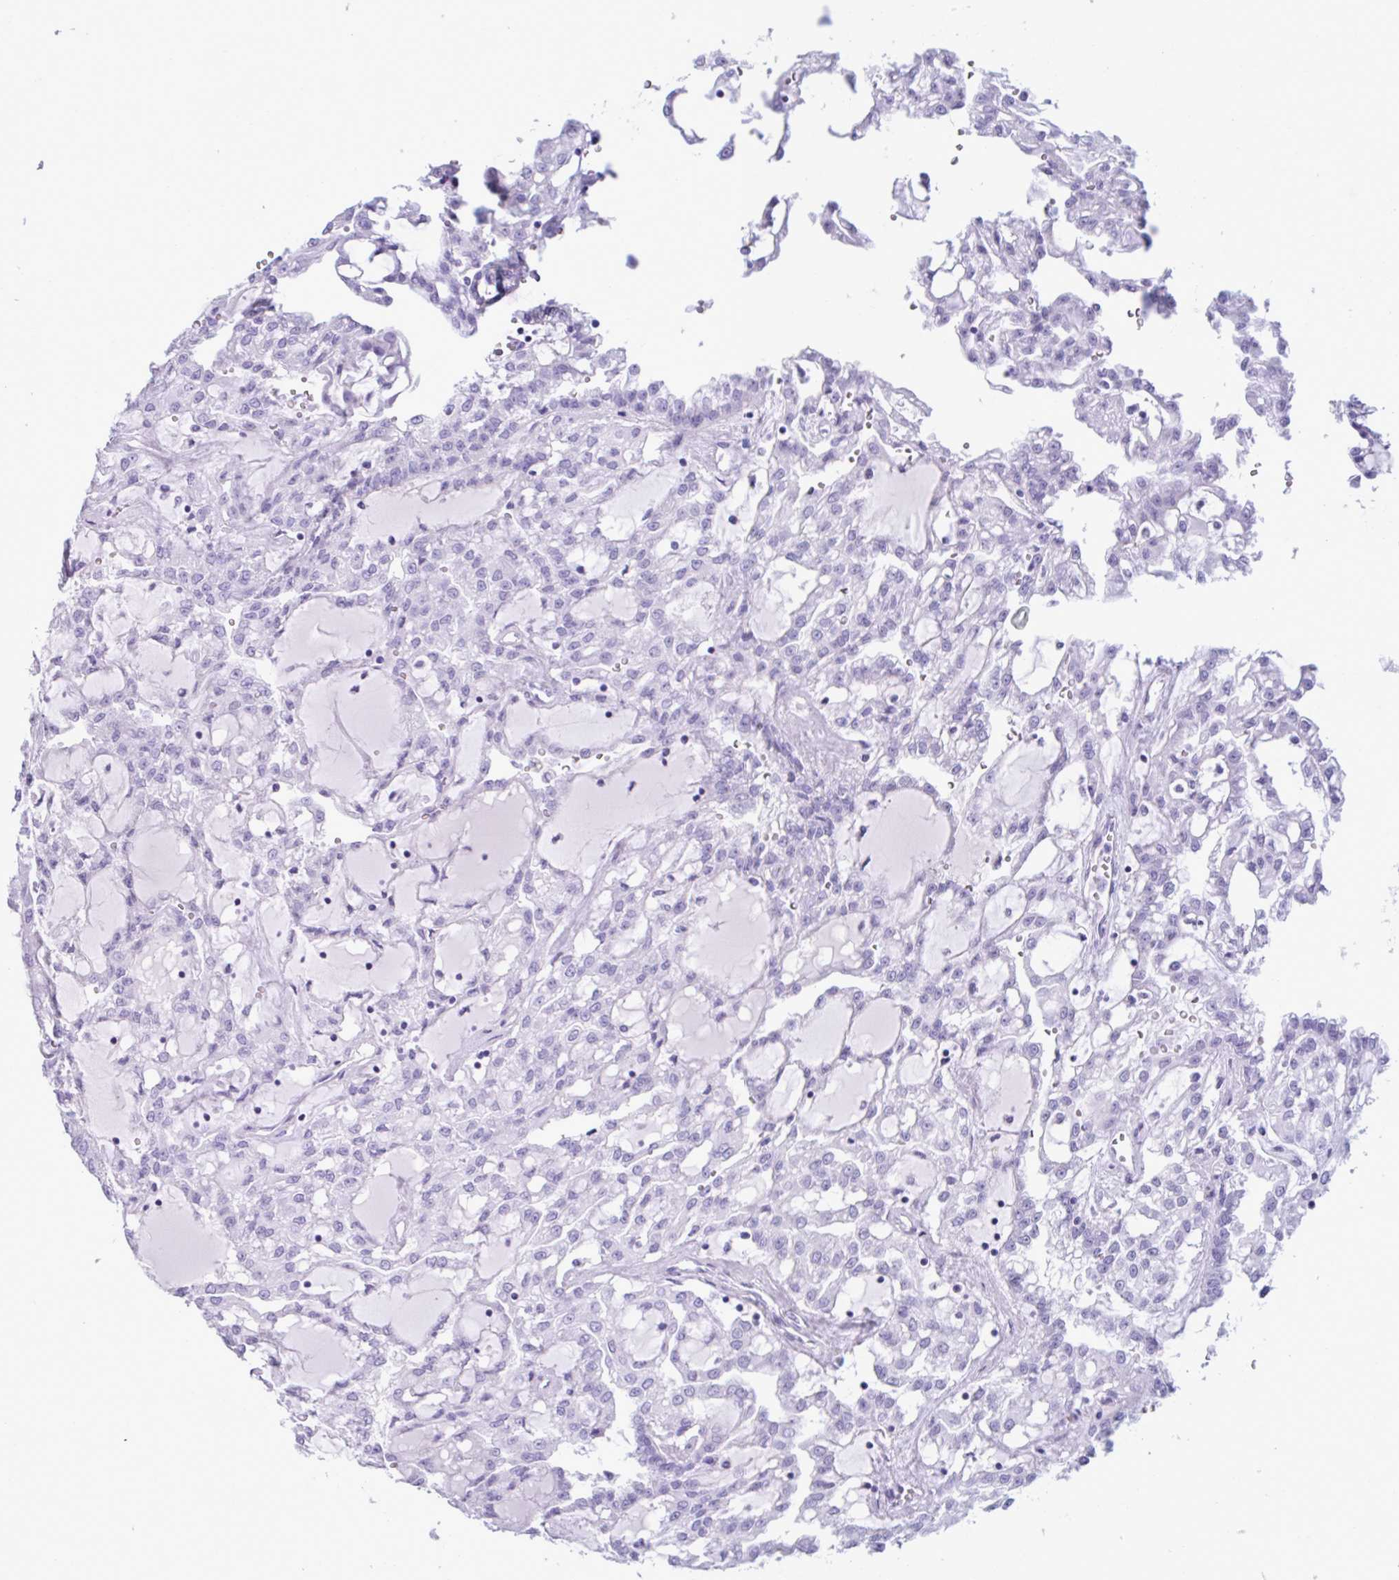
{"staining": {"intensity": "negative", "quantity": "none", "location": "none"}, "tissue": "renal cancer", "cell_type": "Tumor cells", "image_type": "cancer", "snomed": [{"axis": "morphology", "description": "Adenocarcinoma, NOS"}, {"axis": "topography", "description": "Kidney"}], "caption": "Immunohistochemistry image of human adenocarcinoma (renal) stained for a protein (brown), which exhibits no staining in tumor cells.", "gene": "MRGPRG", "patient": {"sex": "male", "age": 63}}